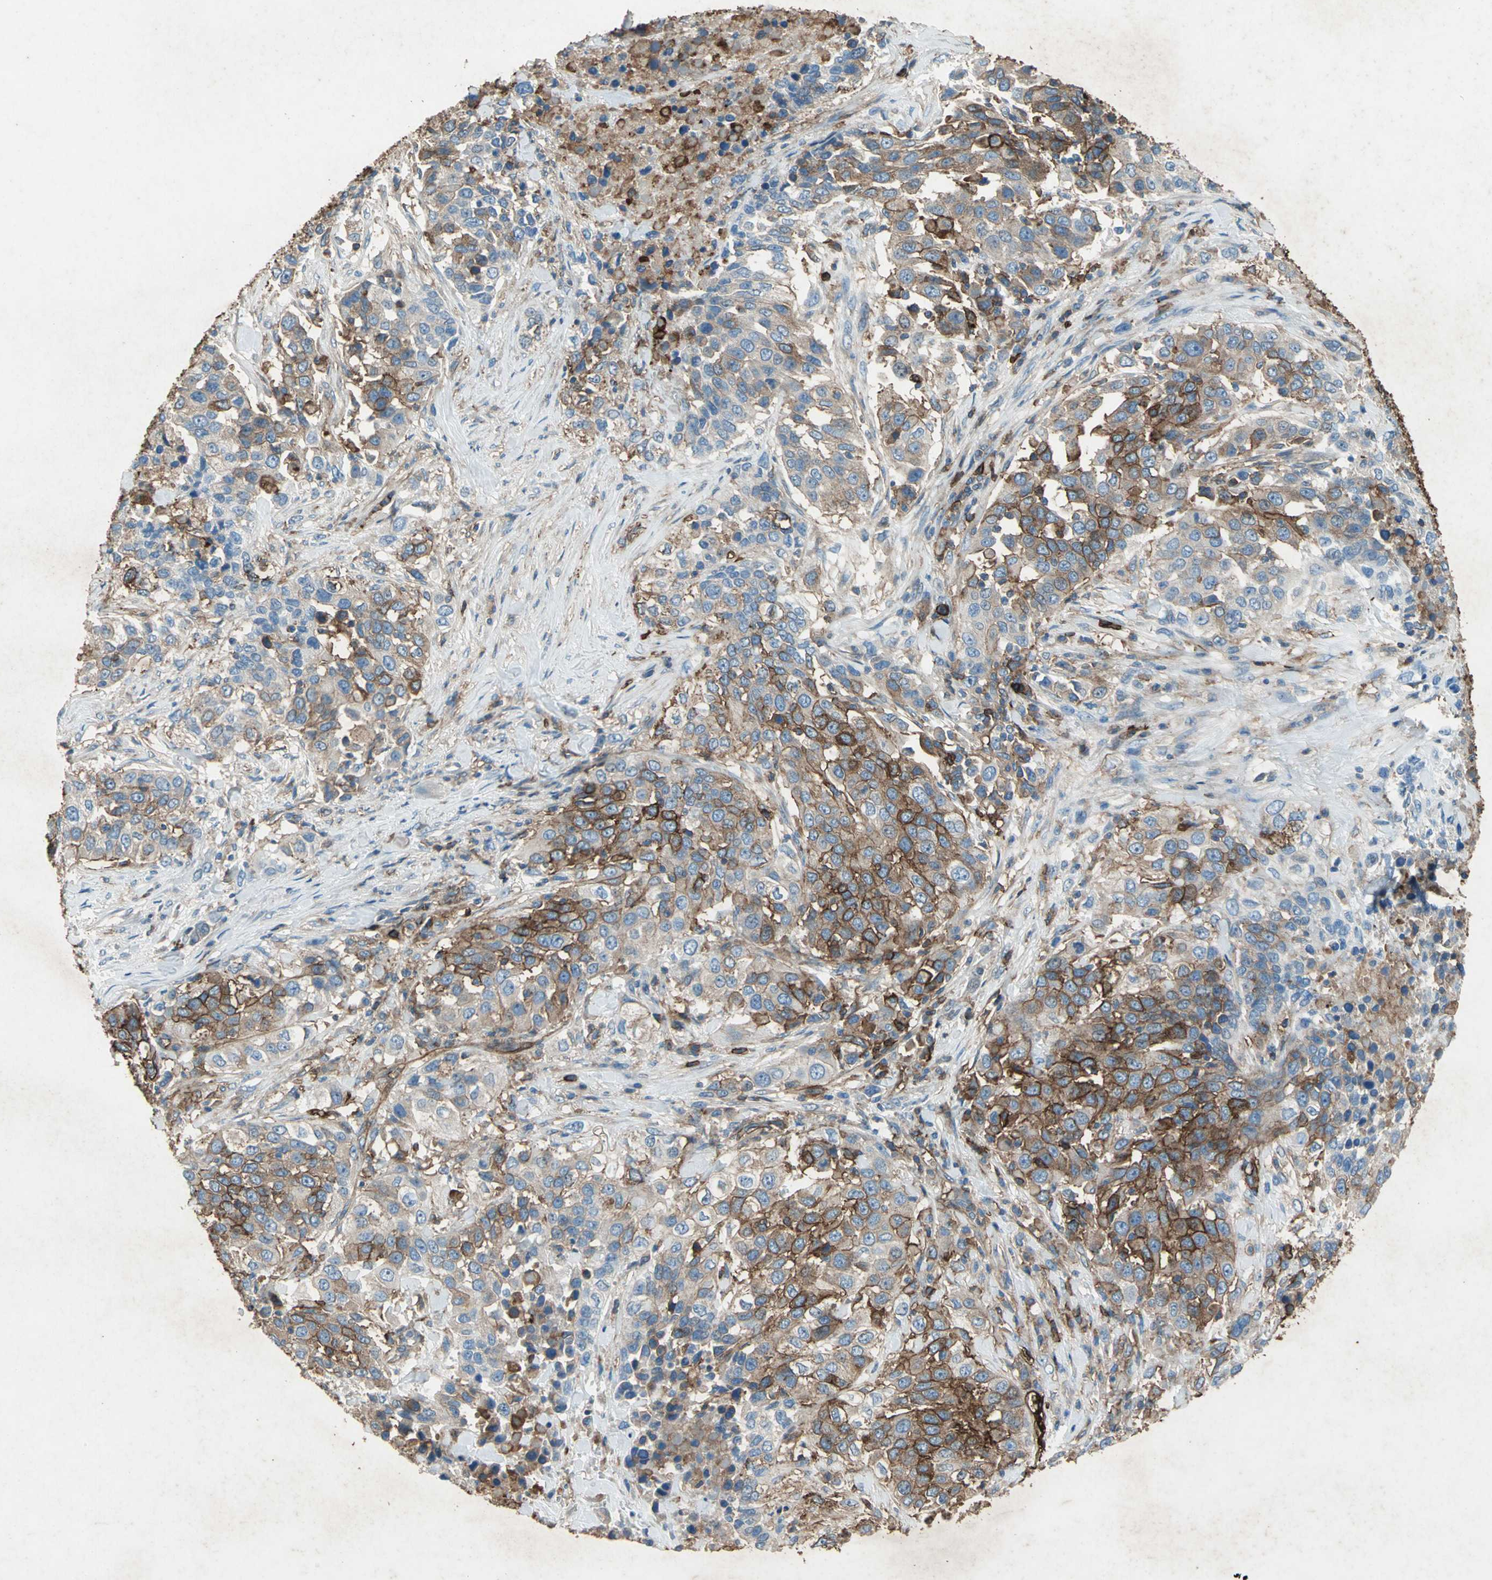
{"staining": {"intensity": "strong", "quantity": "25%-75%", "location": "cytoplasmic/membranous"}, "tissue": "urothelial cancer", "cell_type": "Tumor cells", "image_type": "cancer", "snomed": [{"axis": "morphology", "description": "Urothelial carcinoma, High grade"}, {"axis": "topography", "description": "Urinary bladder"}], "caption": "Tumor cells exhibit high levels of strong cytoplasmic/membranous staining in about 25%-75% of cells in human high-grade urothelial carcinoma.", "gene": "CCR6", "patient": {"sex": "female", "age": 80}}